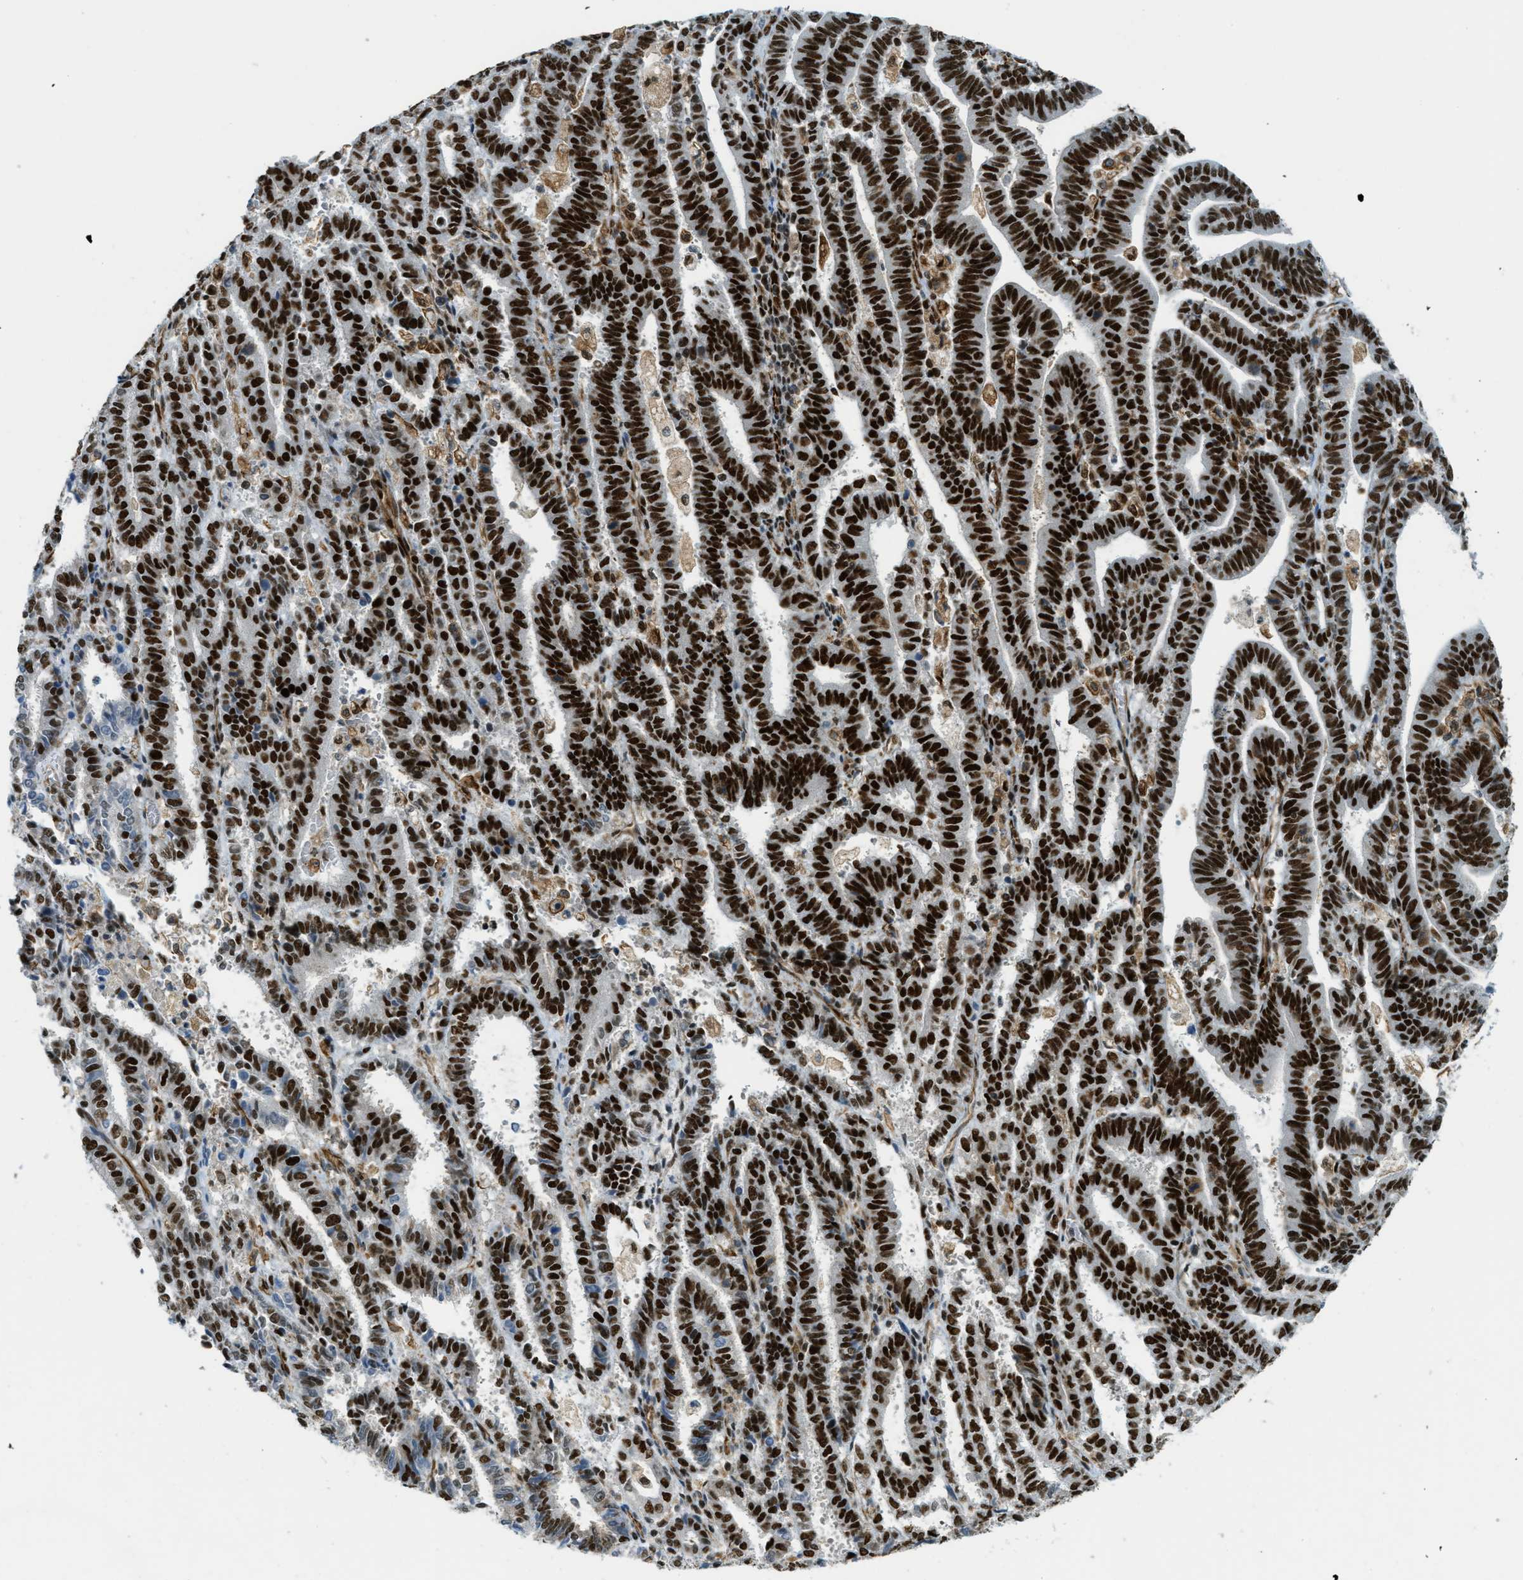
{"staining": {"intensity": "strong", "quantity": ">75%", "location": "nuclear"}, "tissue": "endometrial cancer", "cell_type": "Tumor cells", "image_type": "cancer", "snomed": [{"axis": "morphology", "description": "Adenocarcinoma, NOS"}, {"axis": "topography", "description": "Uterus"}], "caption": "A high amount of strong nuclear expression is identified in about >75% of tumor cells in adenocarcinoma (endometrial) tissue.", "gene": "ZFR", "patient": {"sex": "female", "age": 83}}